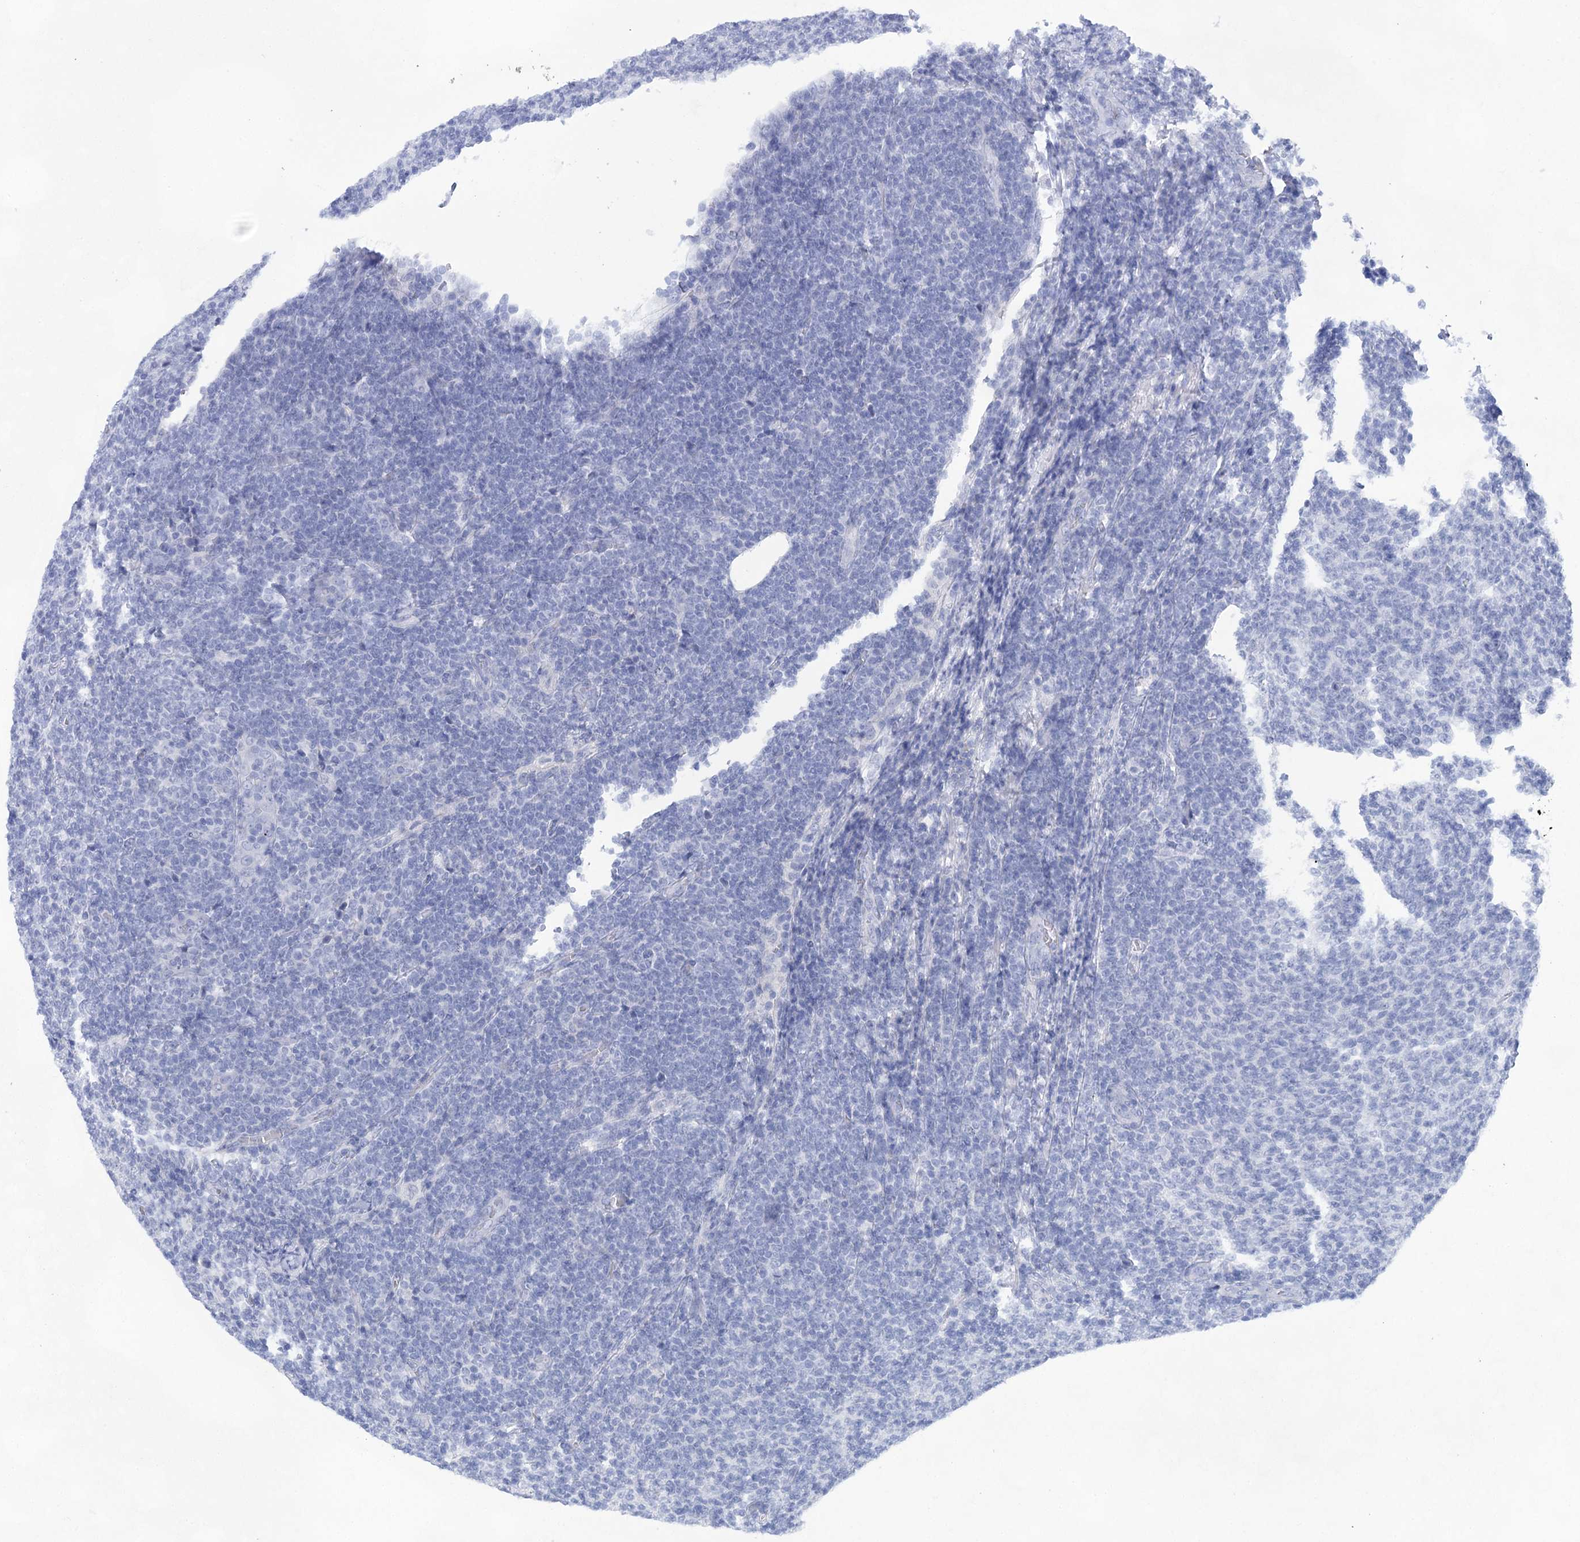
{"staining": {"intensity": "negative", "quantity": "none", "location": "none"}, "tissue": "lymphoma", "cell_type": "Tumor cells", "image_type": "cancer", "snomed": [{"axis": "morphology", "description": "Malignant lymphoma, non-Hodgkin's type, Low grade"}, {"axis": "topography", "description": "Lymph node"}], "caption": "IHC histopathology image of low-grade malignant lymphoma, non-Hodgkin's type stained for a protein (brown), which reveals no positivity in tumor cells.", "gene": "LALBA", "patient": {"sex": "male", "age": 66}}